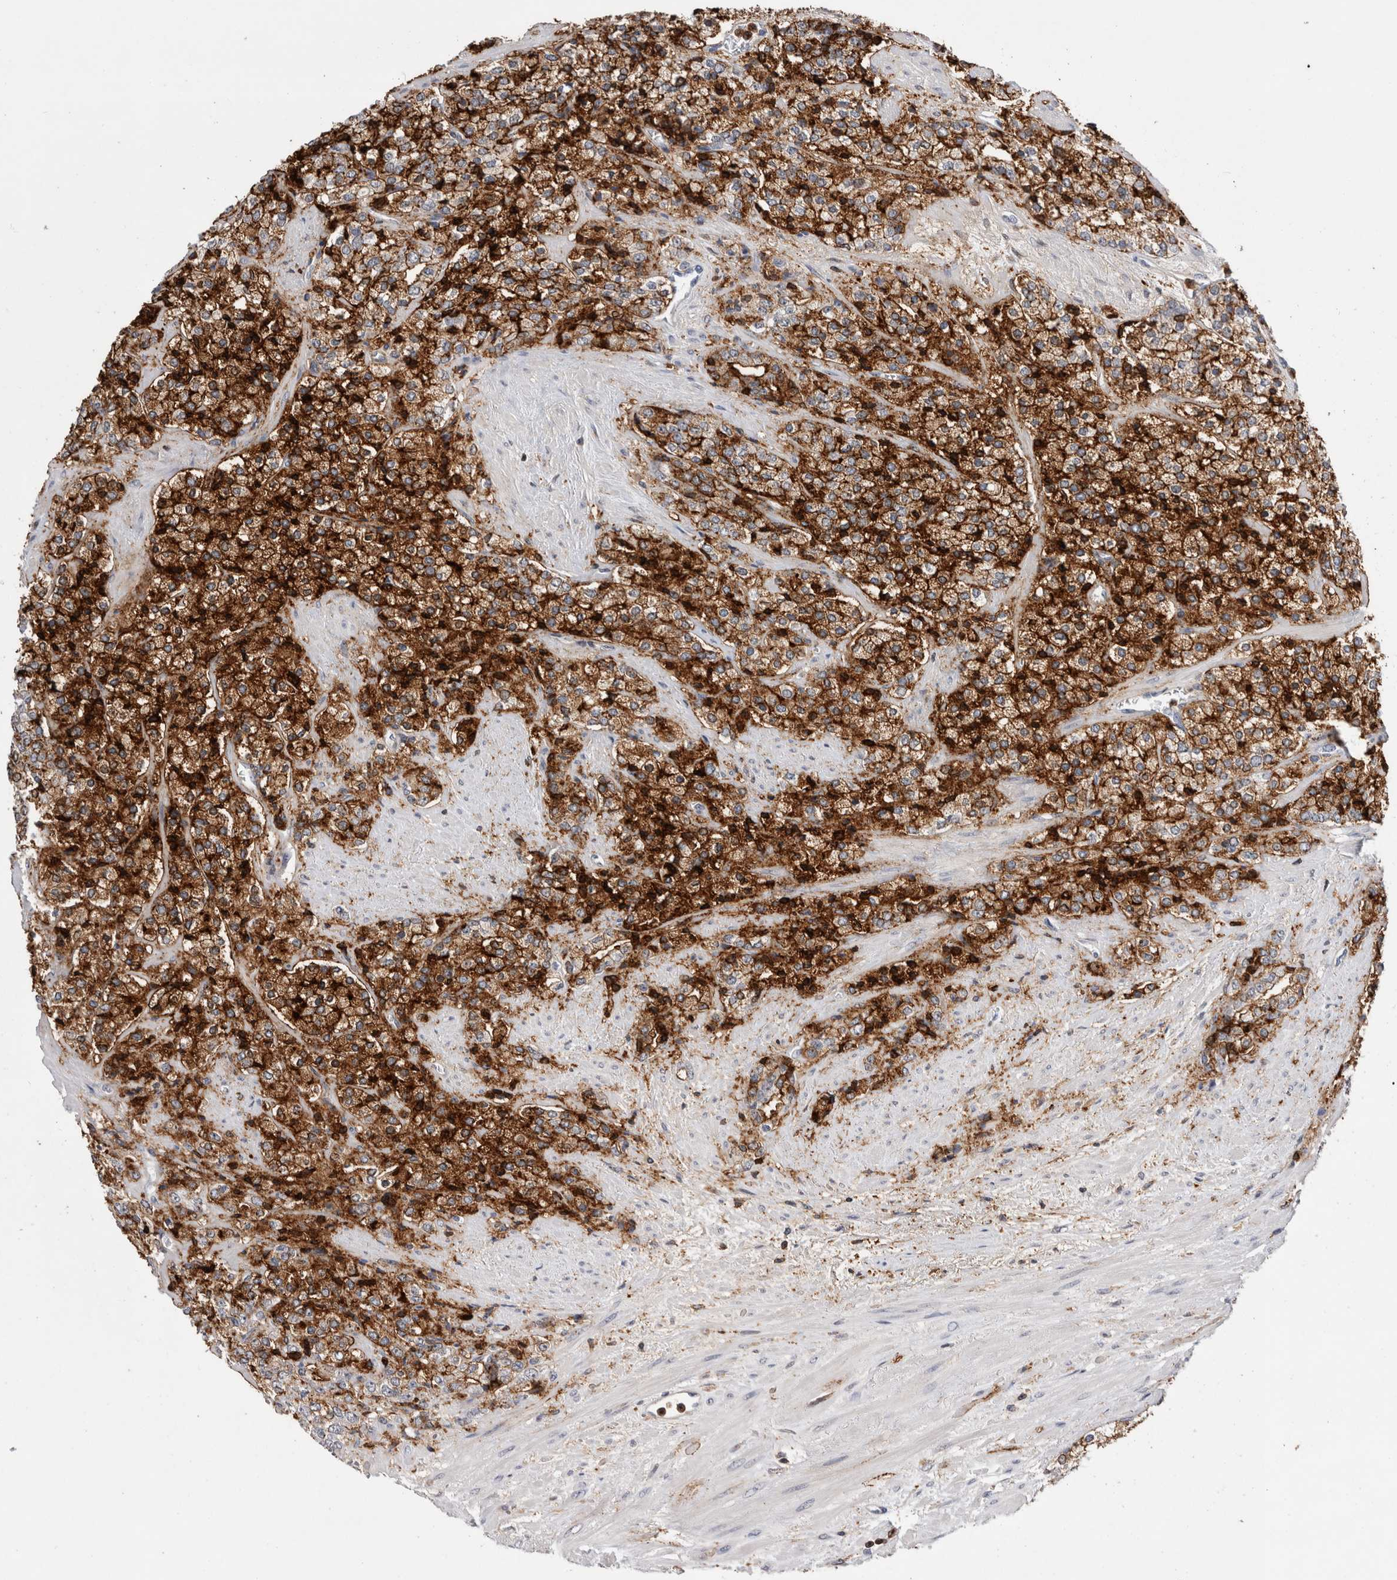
{"staining": {"intensity": "strong", "quantity": ">75%", "location": "cytoplasmic/membranous"}, "tissue": "prostate cancer", "cell_type": "Tumor cells", "image_type": "cancer", "snomed": [{"axis": "morphology", "description": "Adenocarcinoma, High grade"}, {"axis": "topography", "description": "Prostate"}], "caption": "Protein expression by immunohistochemistry demonstrates strong cytoplasmic/membranous positivity in approximately >75% of tumor cells in prostate cancer.", "gene": "CCDC88B", "patient": {"sex": "male", "age": 71}}